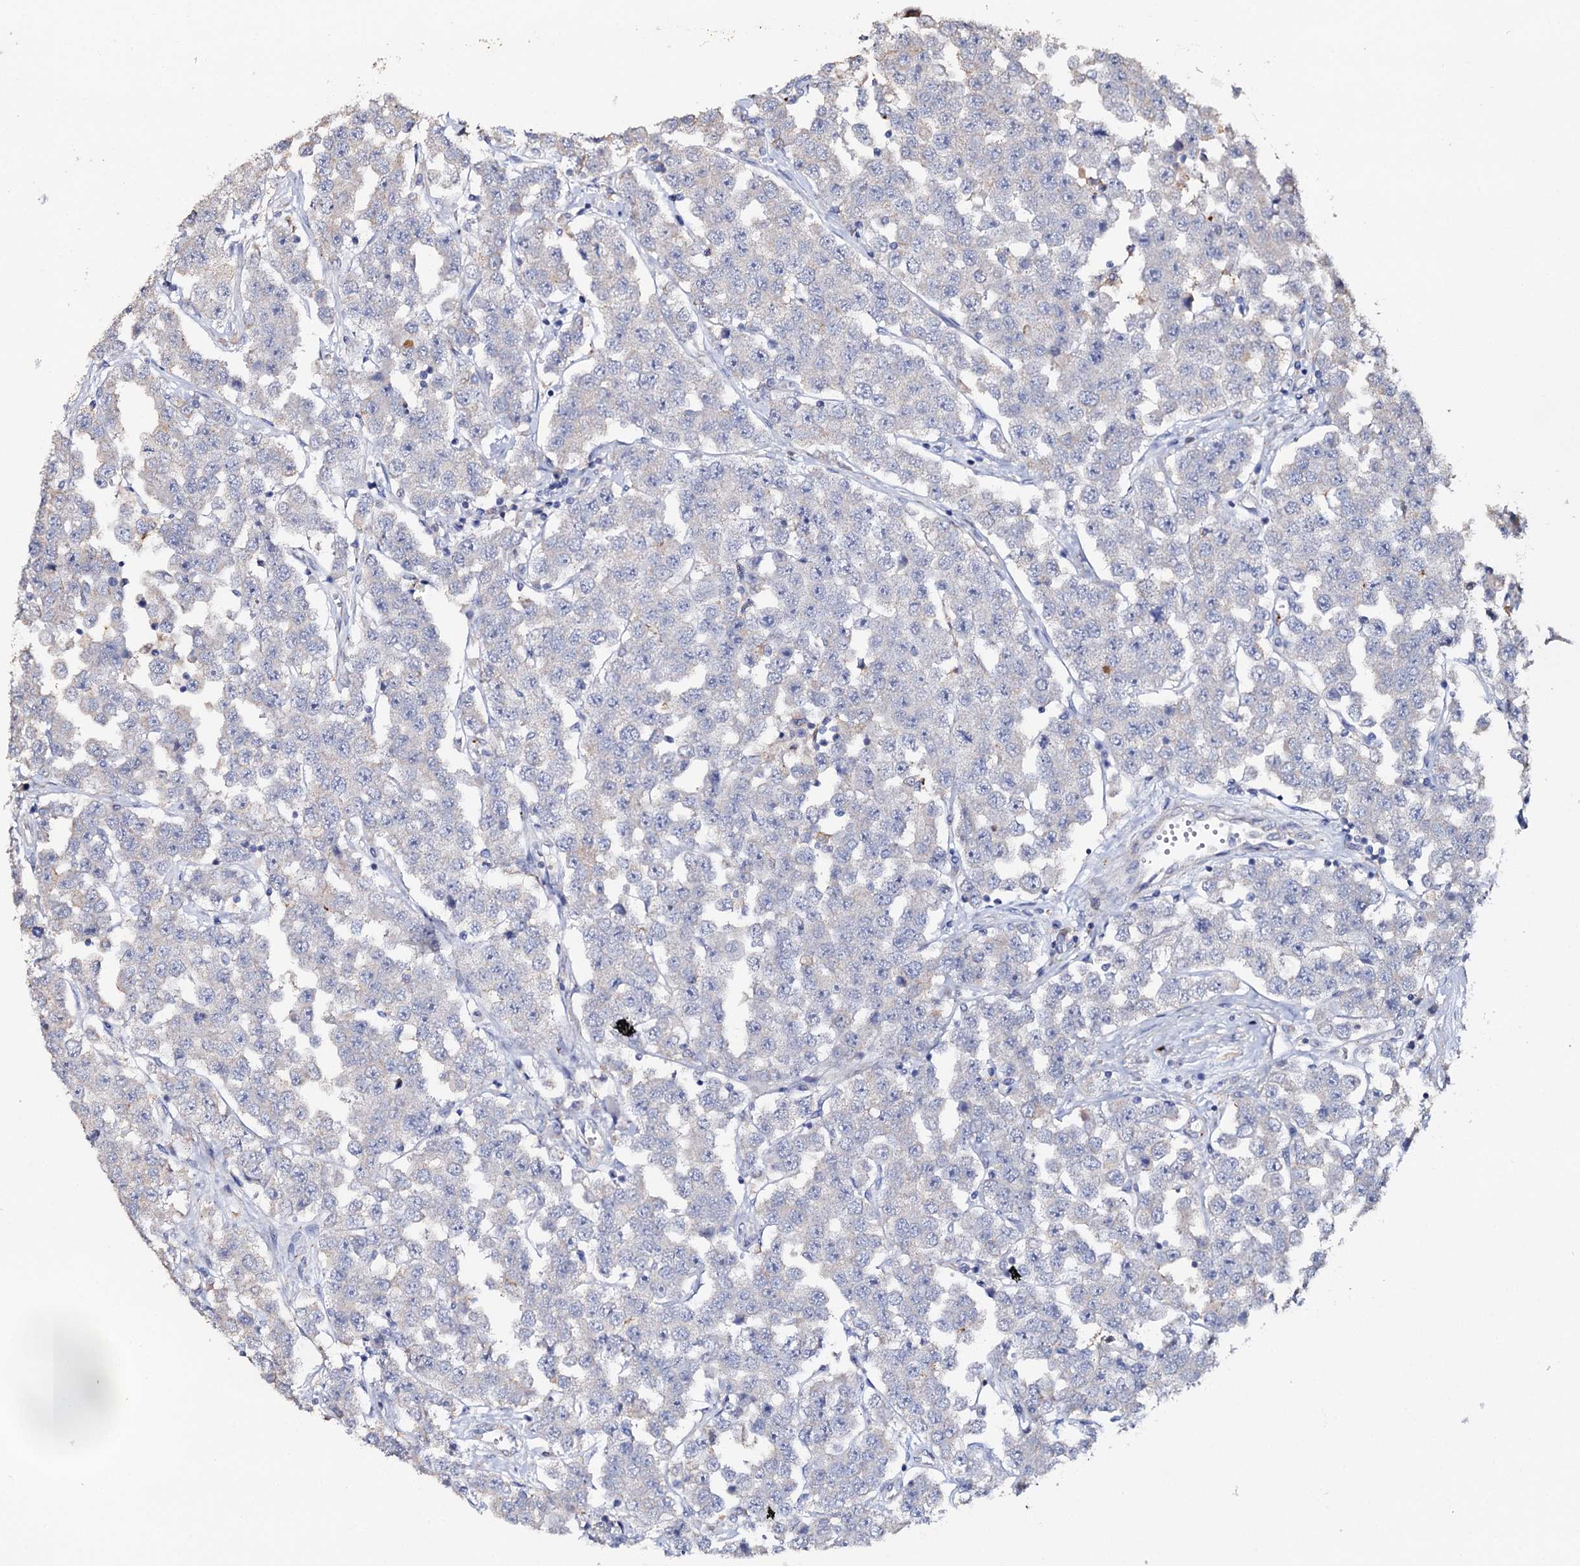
{"staining": {"intensity": "negative", "quantity": "none", "location": "none"}, "tissue": "testis cancer", "cell_type": "Tumor cells", "image_type": "cancer", "snomed": [{"axis": "morphology", "description": "Seminoma, NOS"}, {"axis": "topography", "description": "Testis"}], "caption": "Immunohistochemical staining of testis seminoma reveals no significant staining in tumor cells.", "gene": "DNAH6", "patient": {"sex": "male", "age": 28}}